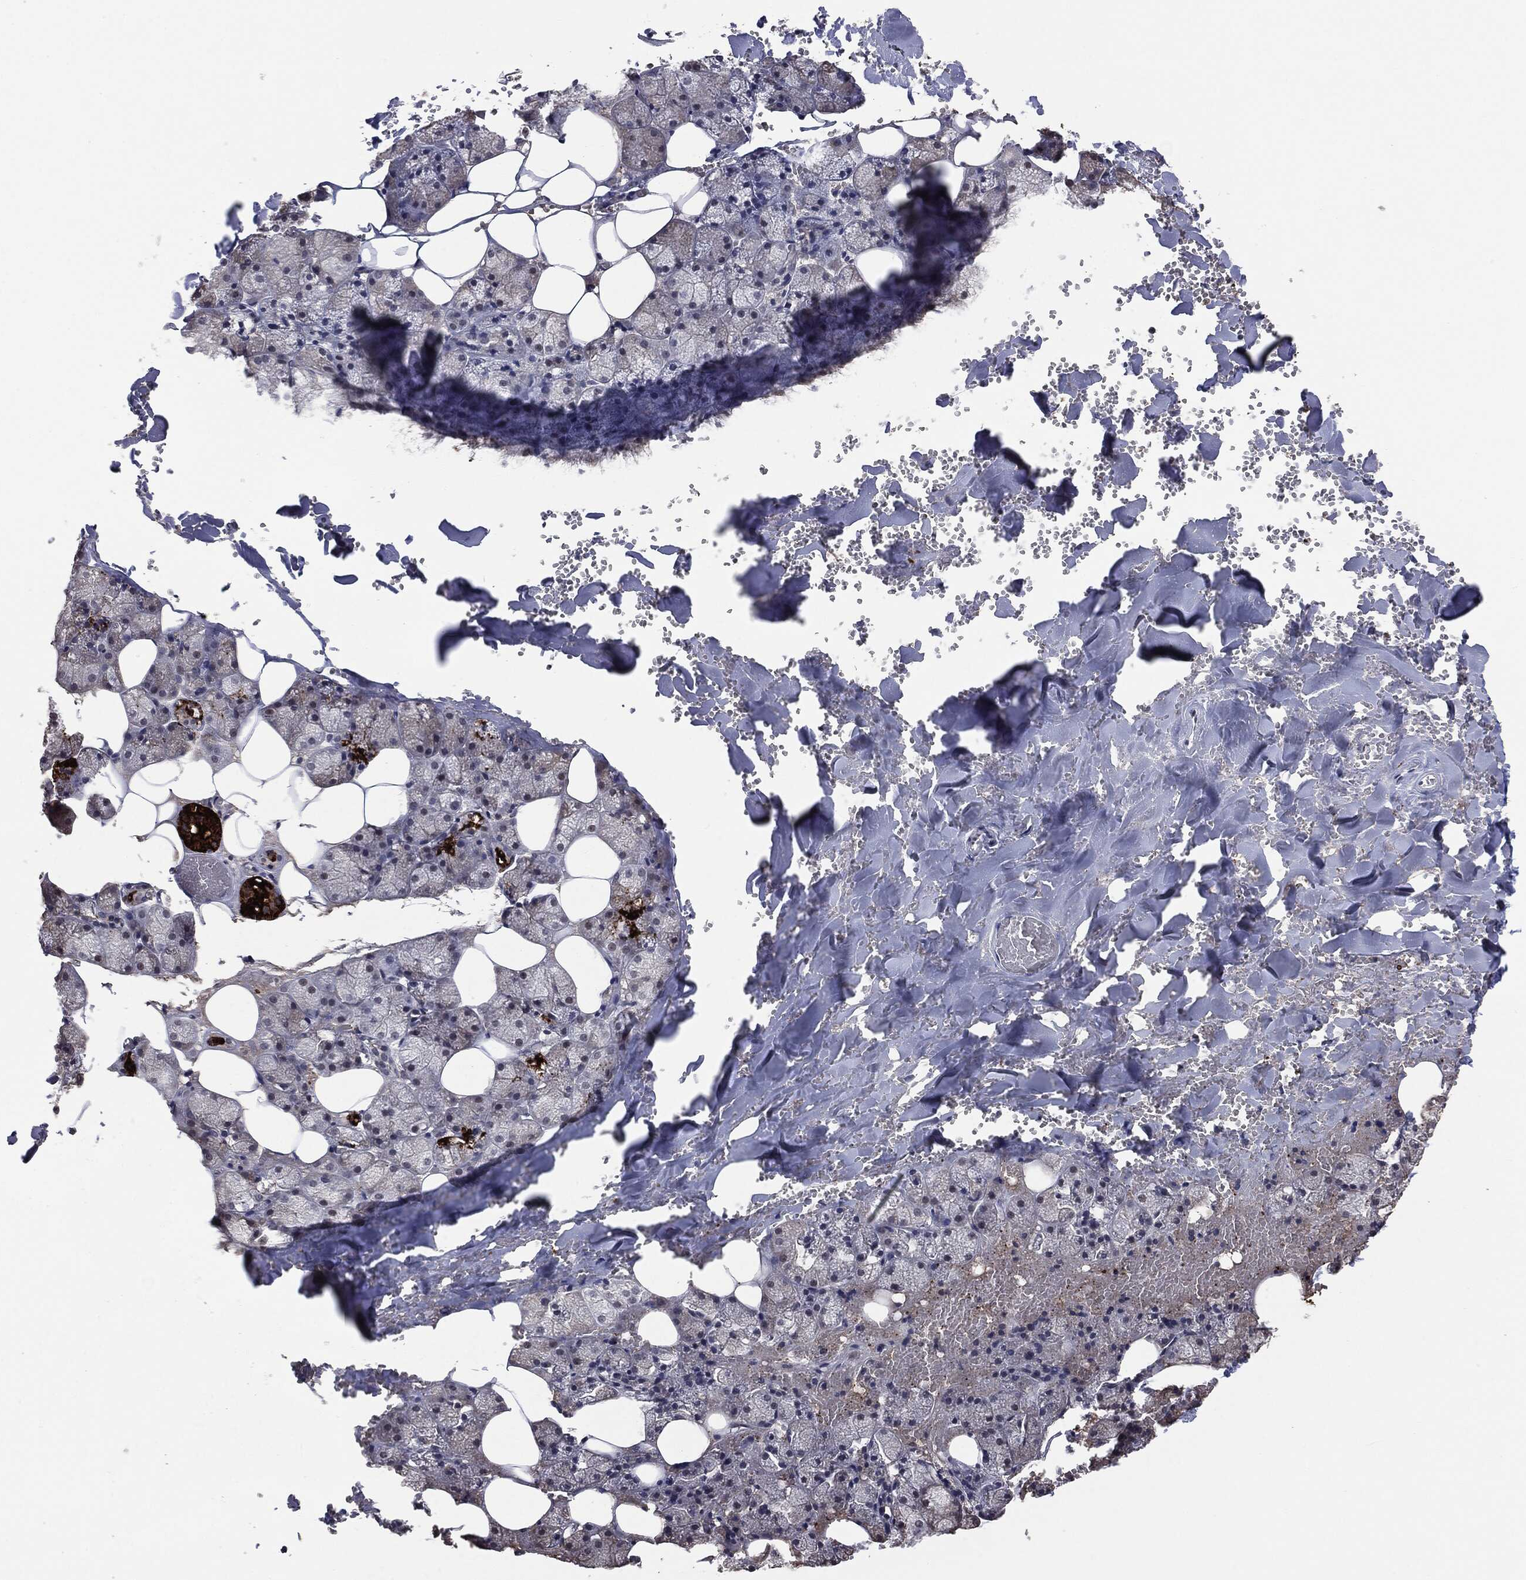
{"staining": {"intensity": "strong", "quantity": "<25%", "location": "cytoplasmic/membranous"}, "tissue": "salivary gland", "cell_type": "Glandular cells", "image_type": "normal", "snomed": [{"axis": "morphology", "description": "Normal tissue, NOS"}, {"axis": "topography", "description": "Salivary gland"}], "caption": "The immunohistochemical stain labels strong cytoplasmic/membranous positivity in glandular cells of benign salivary gland.", "gene": "SLC5A5", "patient": {"sex": "male", "age": 38}}